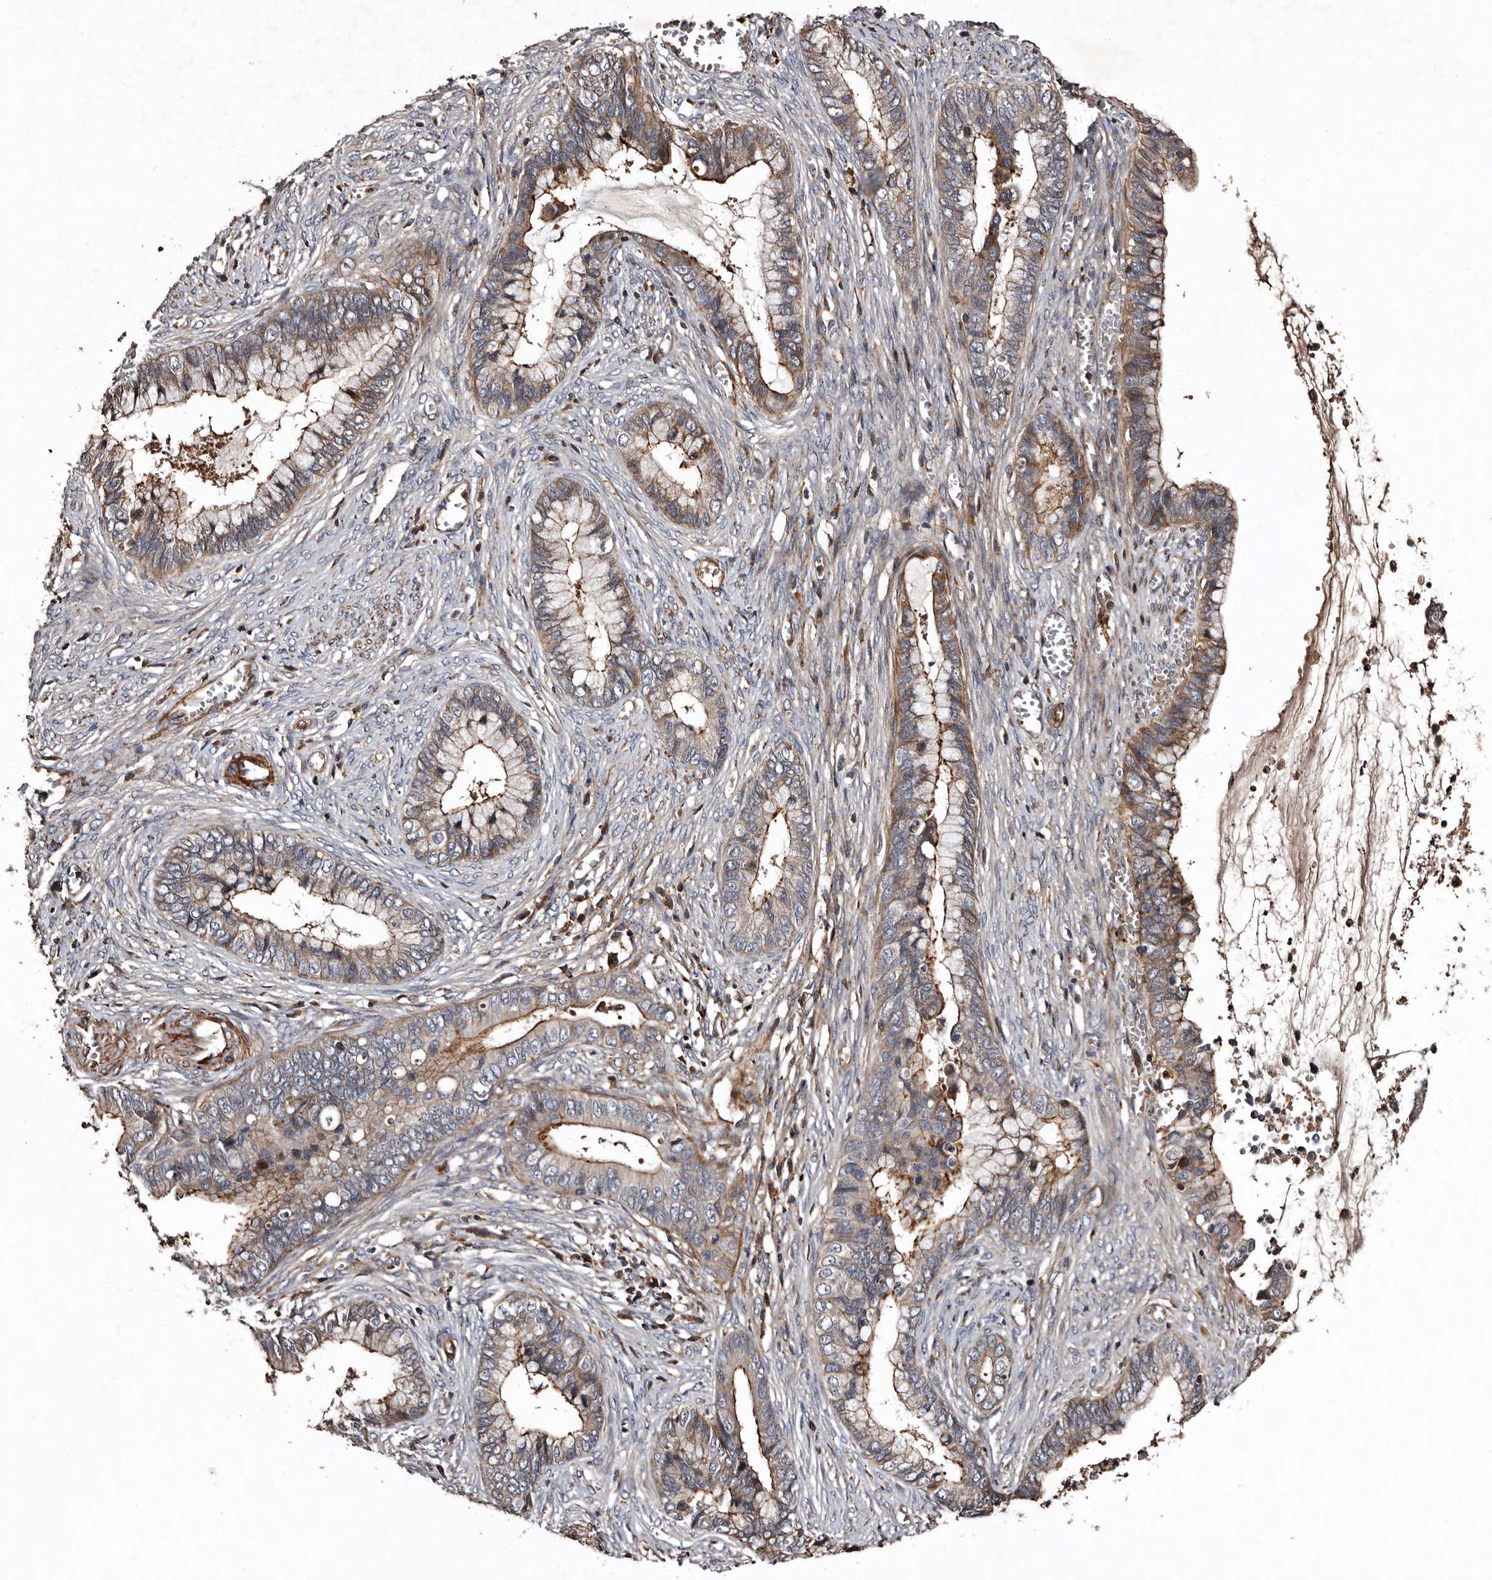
{"staining": {"intensity": "moderate", "quantity": ">75%", "location": "cytoplasmic/membranous"}, "tissue": "cervical cancer", "cell_type": "Tumor cells", "image_type": "cancer", "snomed": [{"axis": "morphology", "description": "Adenocarcinoma, NOS"}, {"axis": "topography", "description": "Cervix"}], "caption": "Cervical adenocarcinoma stained for a protein demonstrates moderate cytoplasmic/membranous positivity in tumor cells. (Stains: DAB in brown, nuclei in blue, Microscopy: brightfield microscopy at high magnification).", "gene": "PRKD3", "patient": {"sex": "female", "age": 44}}